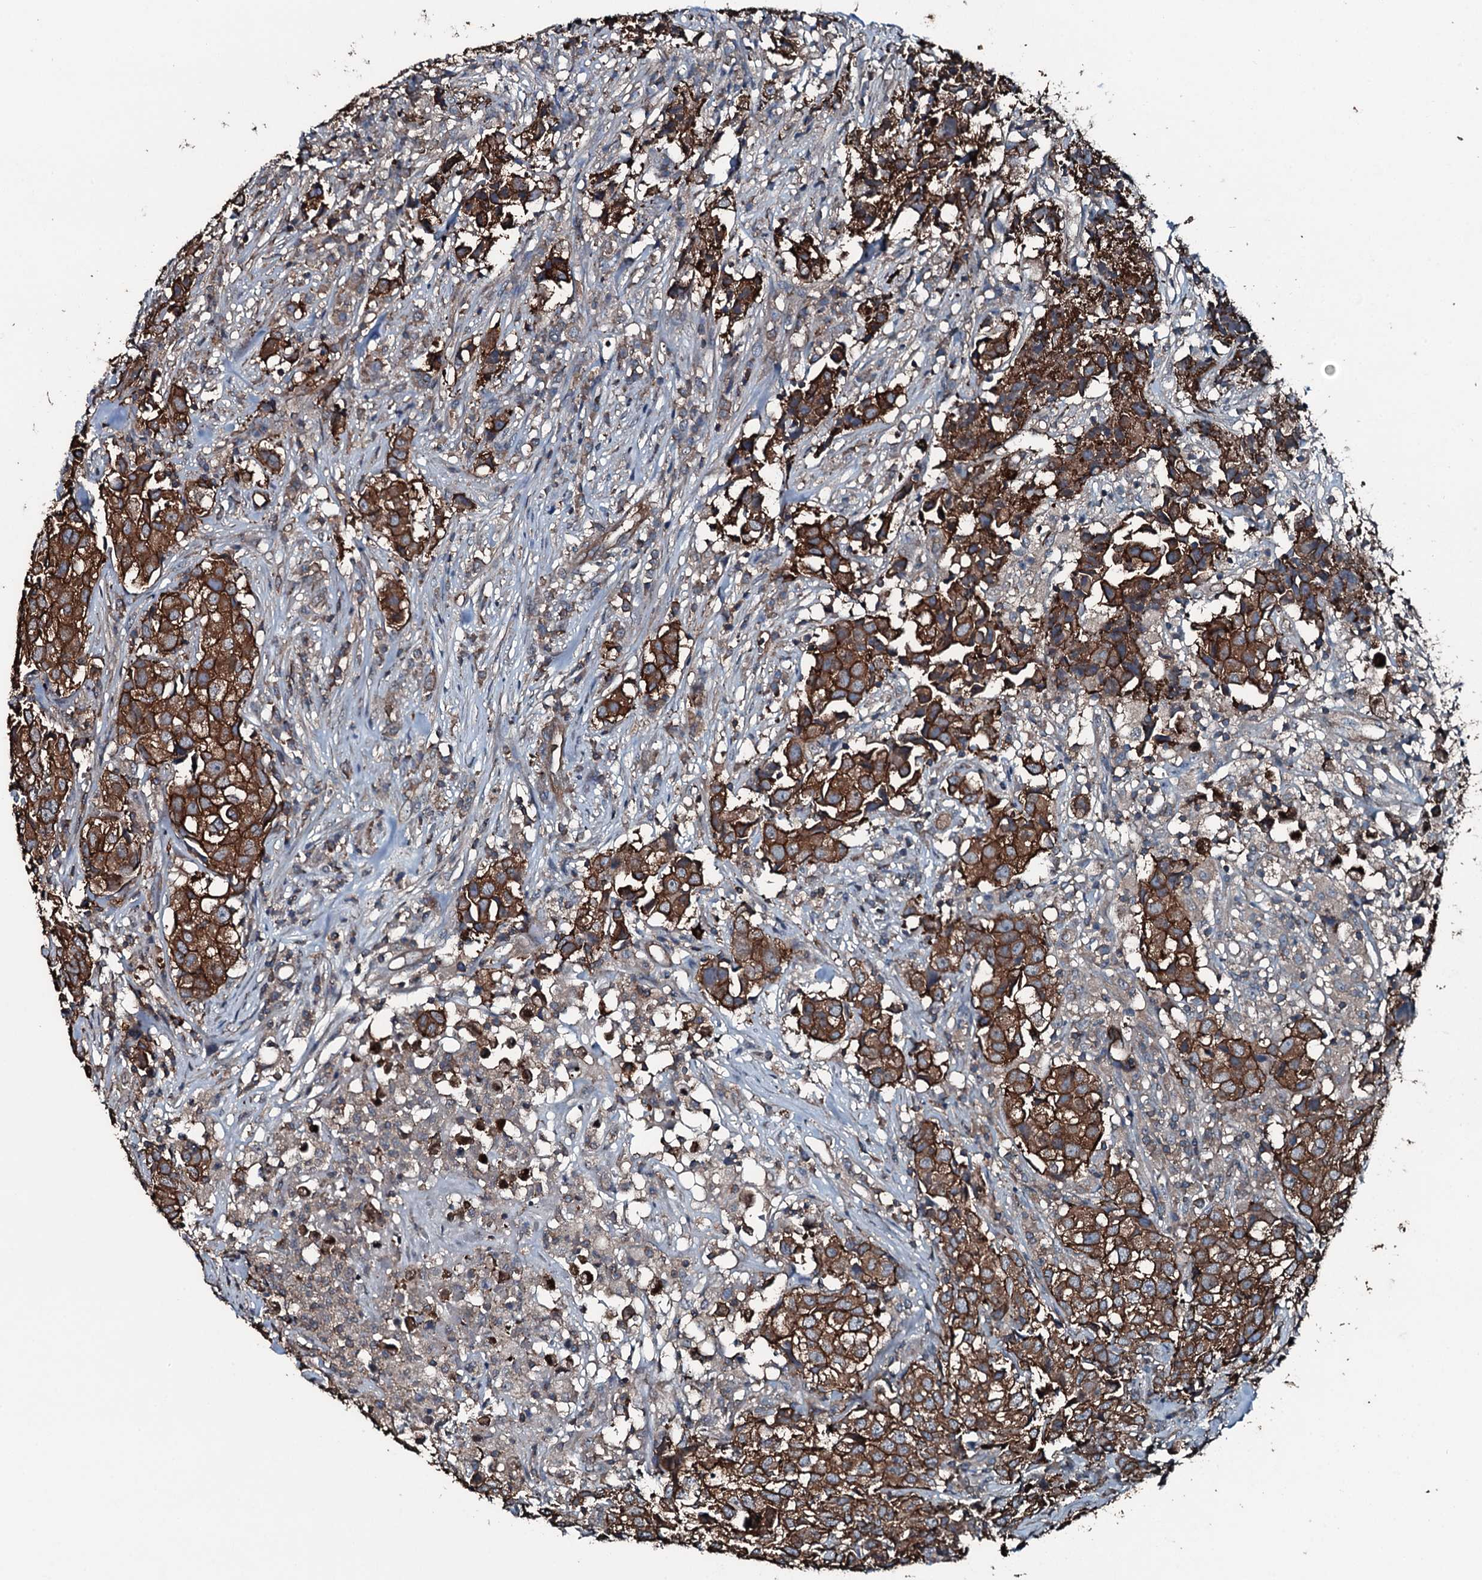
{"staining": {"intensity": "strong", "quantity": ">75%", "location": "cytoplasmic/membranous"}, "tissue": "urothelial cancer", "cell_type": "Tumor cells", "image_type": "cancer", "snomed": [{"axis": "morphology", "description": "Urothelial carcinoma, High grade"}, {"axis": "topography", "description": "Urinary bladder"}], "caption": "This is an image of immunohistochemistry staining of high-grade urothelial carcinoma, which shows strong positivity in the cytoplasmic/membranous of tumor cells.", "gene": "SLC25A38", "patient": {"sex": "female", "age": 75}}